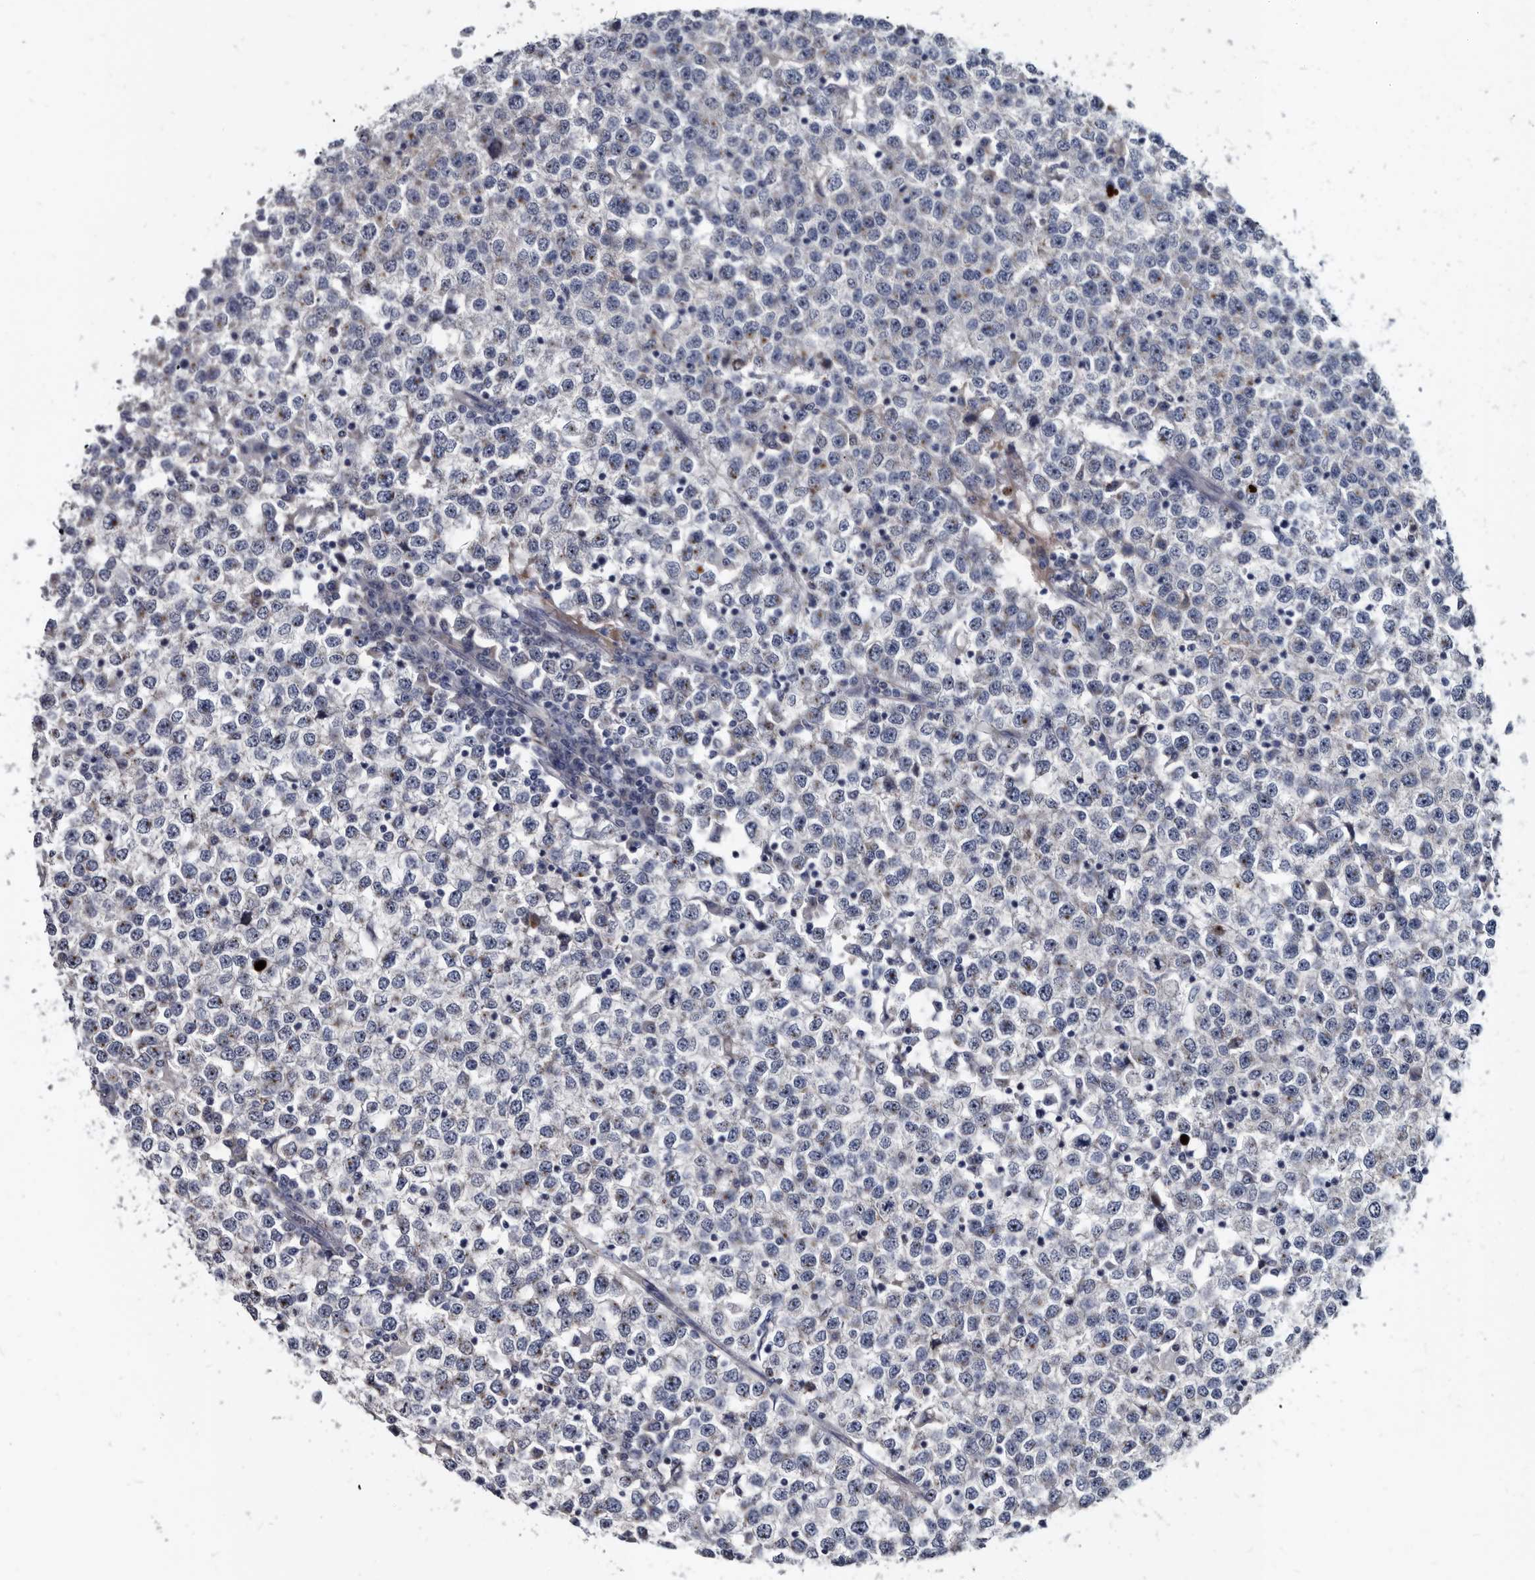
{"staining": {"intensity": "negative", "quantity": "none", "location": "none"}, "tissue": "testis cancer", "cell_type": "Tumor cells", "image_type": "cancer", "snomed": [{"axis": "morphology", "description": "Seminoma, NOS"}, {"axis": "topography", "description": "Testis"}], "caption": "This is an immunohistochemistry photomicrograph of human testis cancer (seminoma). There is no staining in tumor cells.", "gene": "PRSS8", "patient": {"sex": "male", "age": 65}}